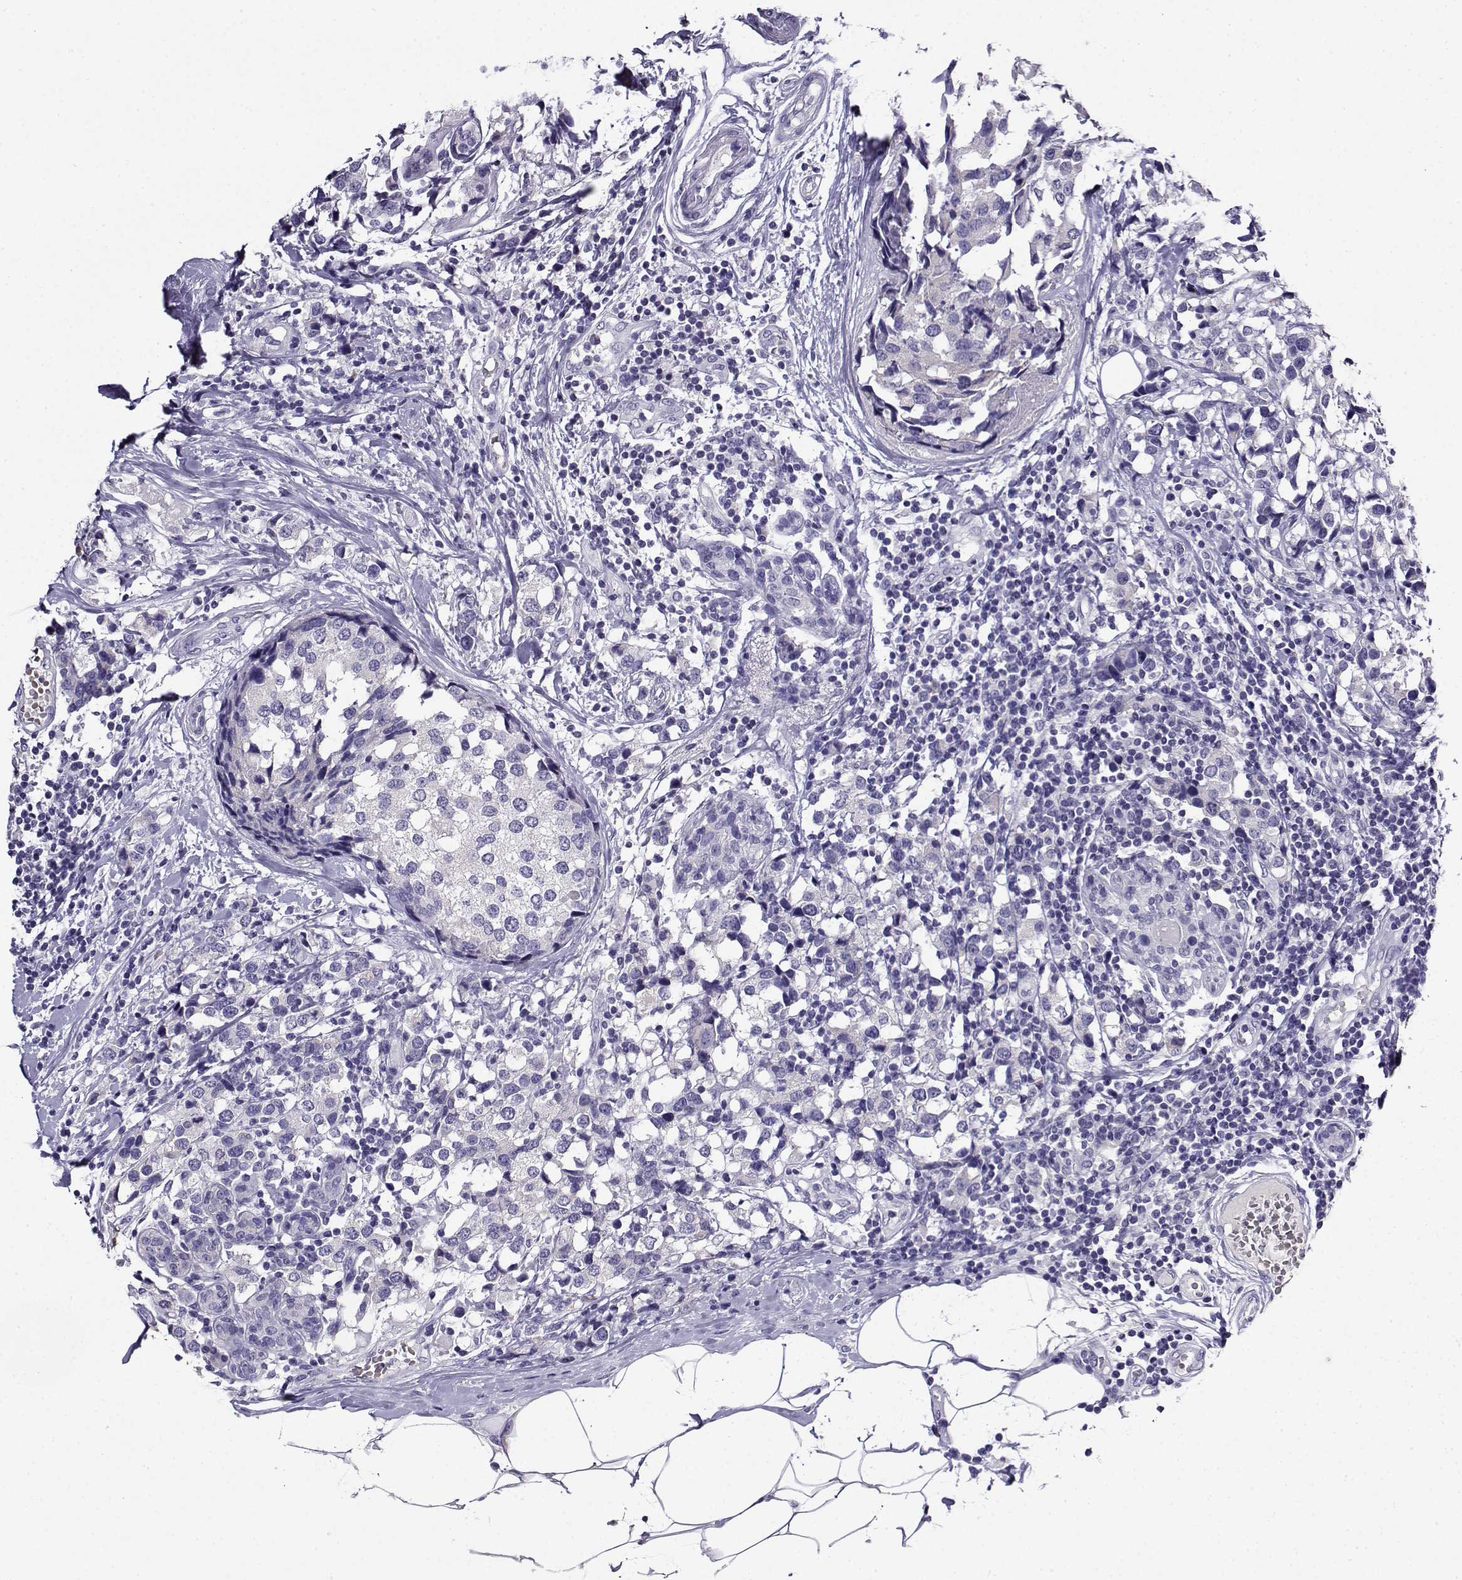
{"staining": {"intensity": "negative", "quantity": "none", "location": "none"}, "tissue": "breast cancer", "cell_type": "Tumor cells", "image_type": "cancer", "snomed": [{"axis": "morphology", "description": "Lobular carcinoma"}, {"axis": "topography", "description": "Breast"}], "caption": "Tumor cells show no significant protein staining in lobular carcinoma (breast).", "gene": "LINGO1", "patient": {"sex": "female", "age": 59}}